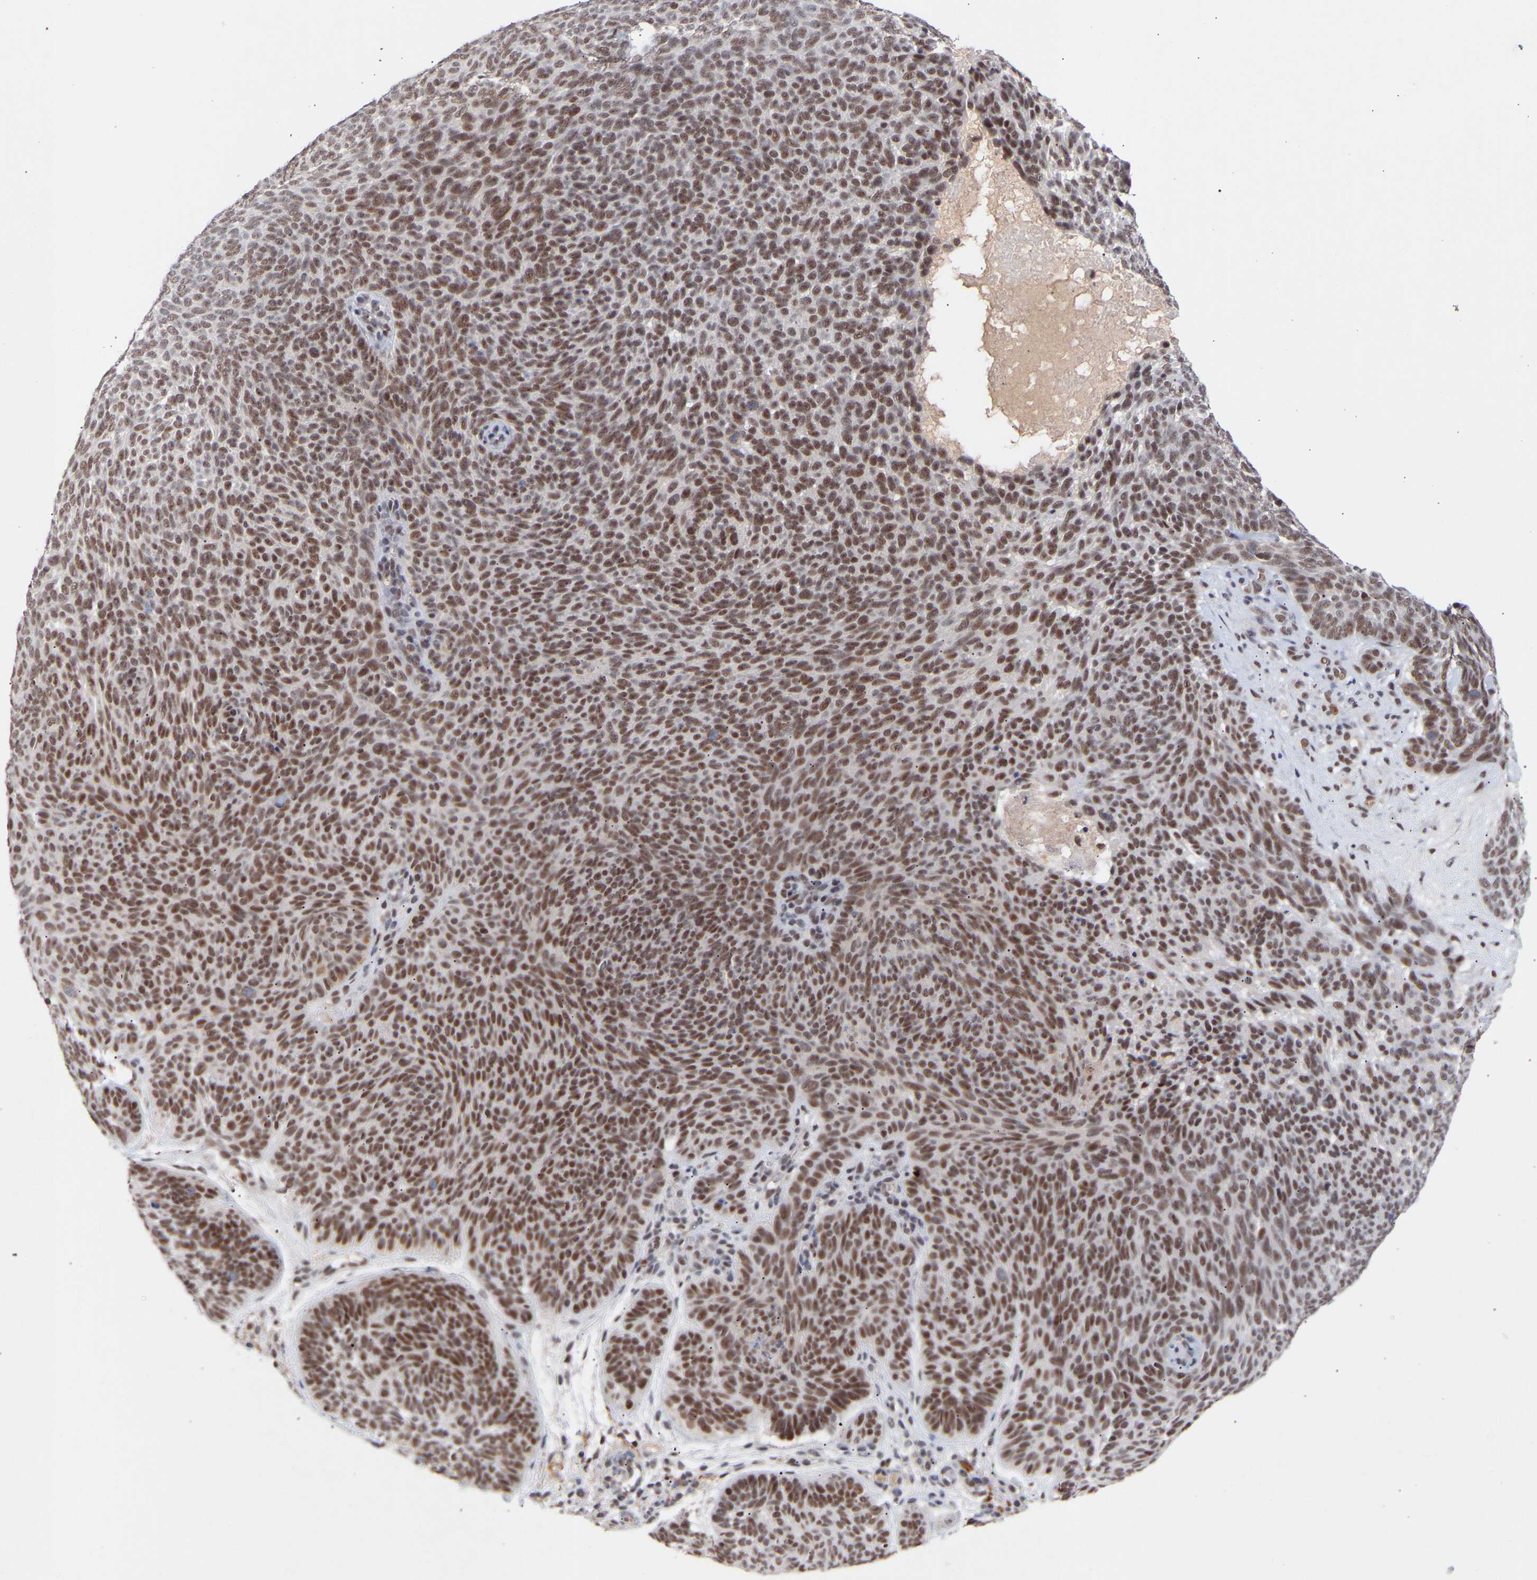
{"staining": {"intensity": "moderate", "quantity": ">75%", "location": "nuclear"}, "tissue": "skin cancer", "cell_type": "Tumor cells", "image_type": "cancer", "snomed": [{"axis": "morphology", "description": "Basal cell carcinoma"}, {"axis": "topography", "description": "Skin"}], "caption": "Skin cancer stained with IHC shows moderate nuclear expression in about >75% of tumor cells.", "gene": "RBM15", "patient": {"sex": "male", "age": 61}}